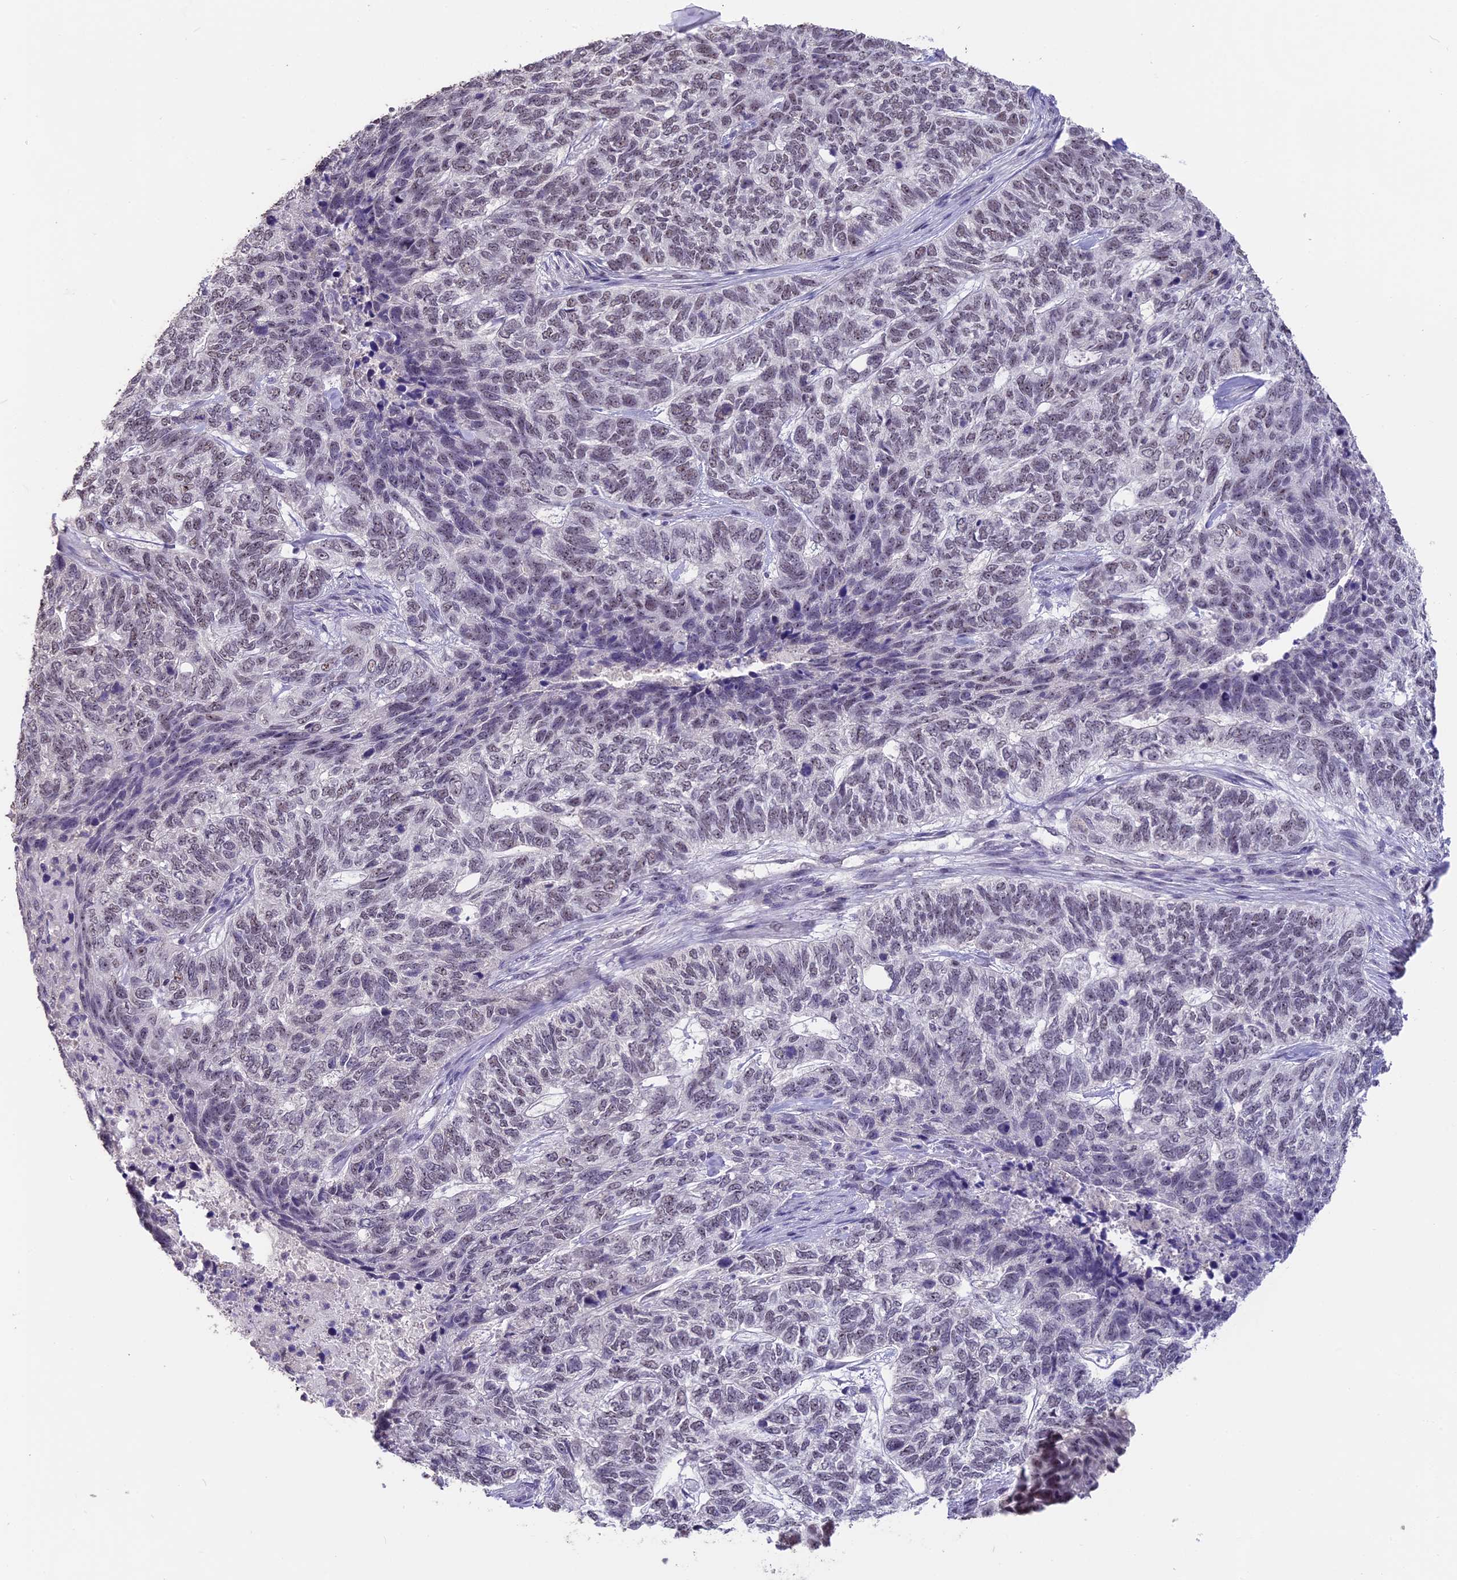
{"staining": {"intensity": "weak", "quantity": "<25%", "location": "nuclear"}, "tissue": "skin cancer", "cell_type": "Tumor cells", "image_type": "cancer", "snomed": [{"axis": "morphology", "description": "Basal cell carcinoma"}, {"axis": "topography", "description": "Skin"}], "caption": "Histopathology image shows no significant protein staining in tumor cells of skin cancer.", "gene": "SETD2", "patient": {"sex": "female", "age": 65}}